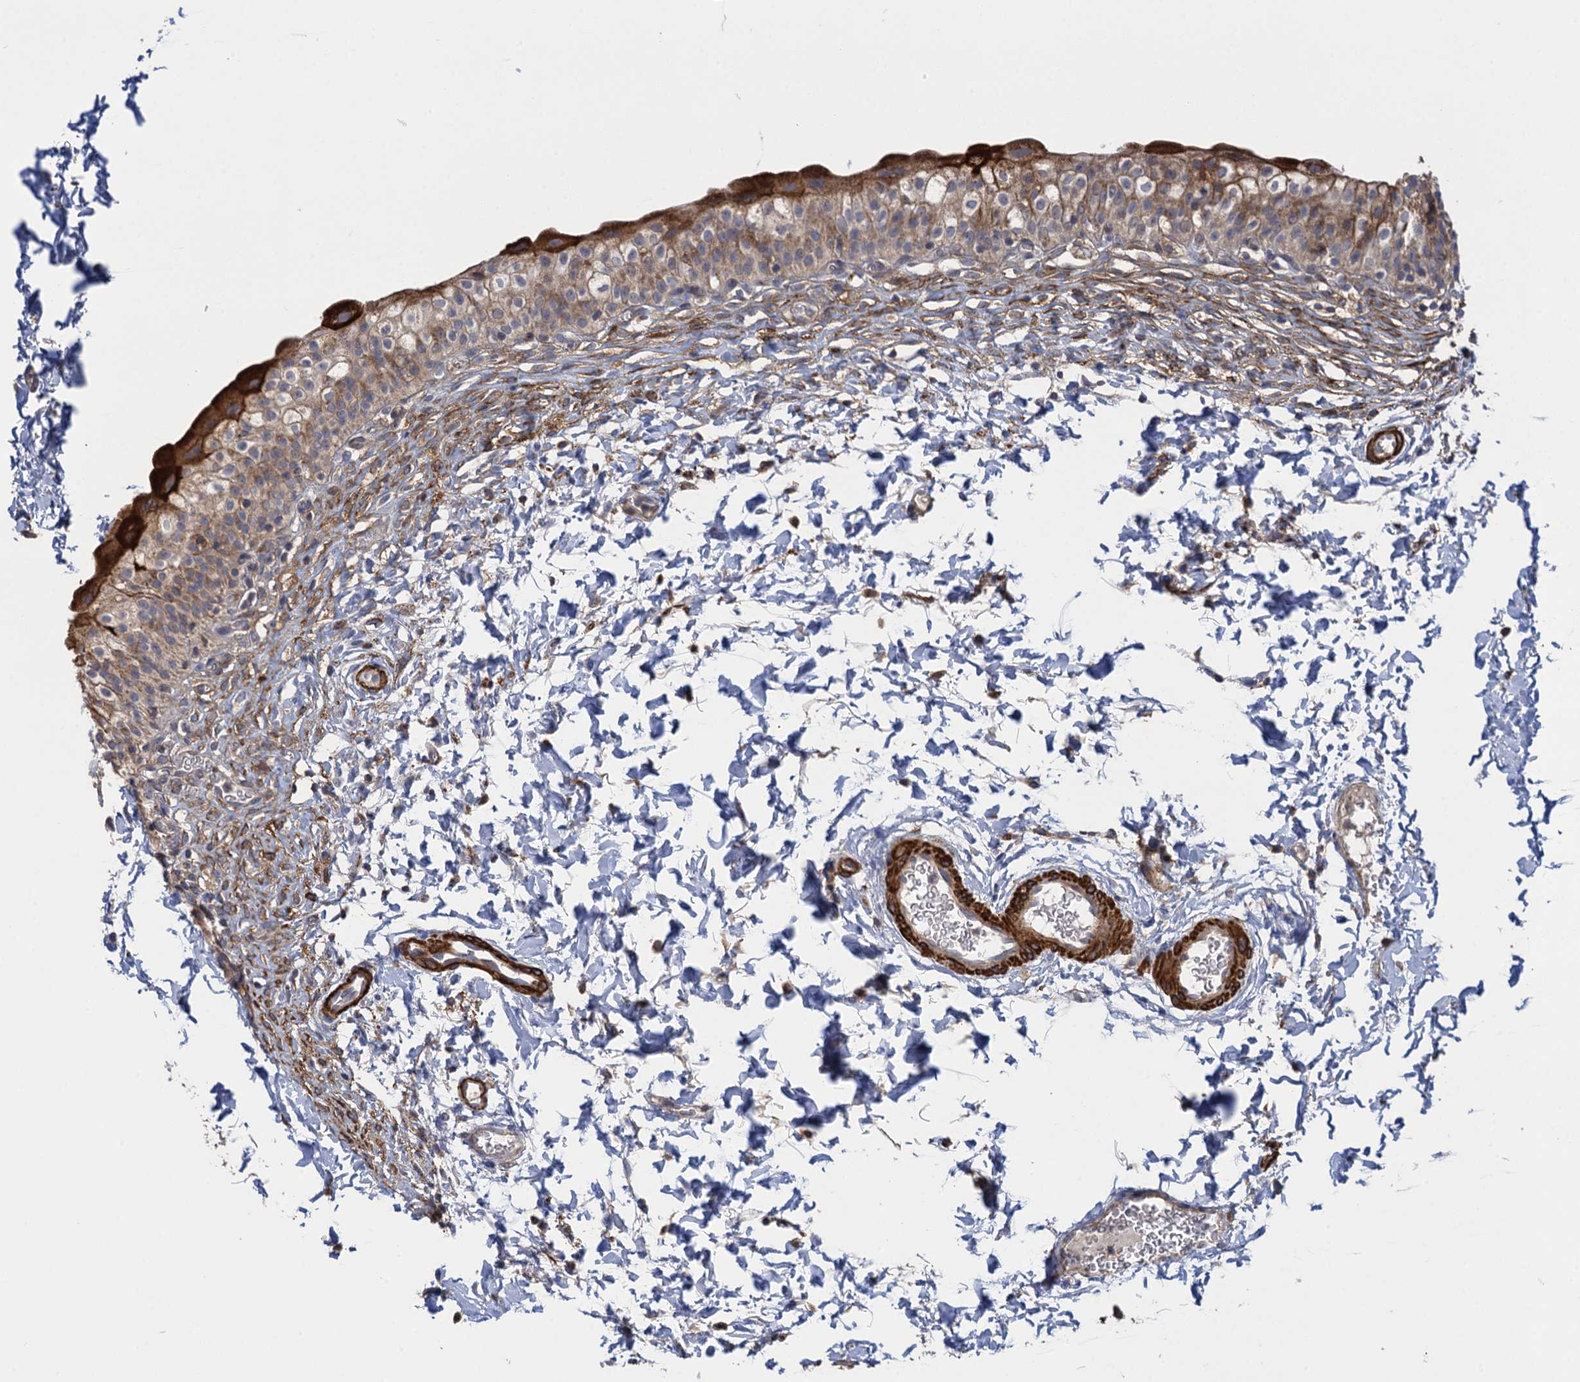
{"staining": {"intensity": "strong", "quantity": "<25%", "location": "cytoplasmic/membranous"}, "tissue": "urinary bladder", "cell_type": "Urothelial cells", "image_type": "normal", "snomed": [{"axis": "morphology", "description": "Normal tissue, NOS"}, {"axis": "topography", "description": "Urinary bladder"}], "caption": "Urinary bladder stained with DAB immunohistochemistry (IHC) exhibits medium levels of strong cytoplasmic/membranous positivity in approximately <25% of urothelial cells.", "gene": "WDR88", "patient": {"sex": "male", "age": 55}}